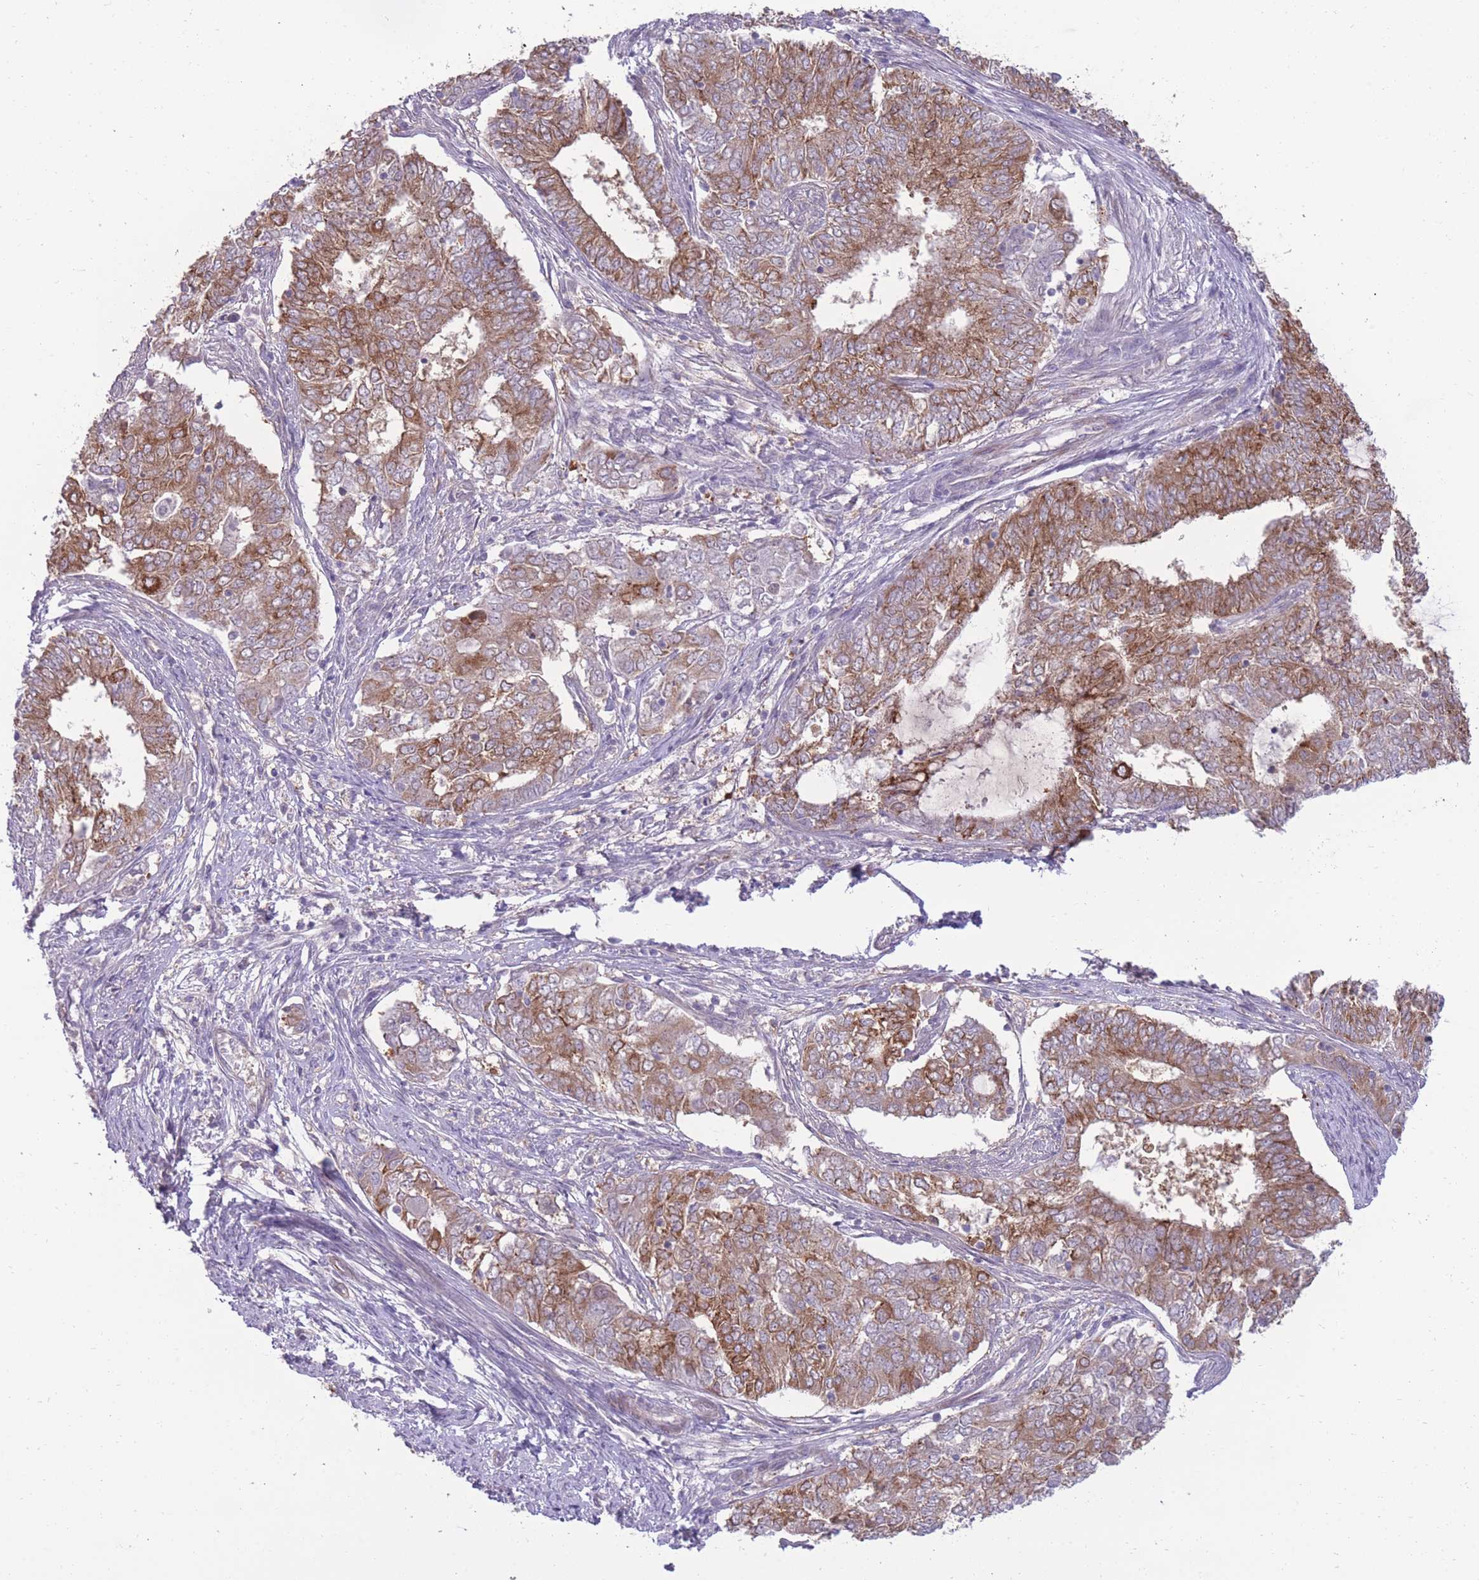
{"staining": {"intensity": "moderate", "quantity": ">75%", "location": "cytoplasmic/membranous"}, "tissue": "endometrial cancer", "cell_type": "Tumor cells", "image_type": "cancer", "snomed": [{"axis": "morphology", "description": "Adenocarcinoma, NOS"}, {"axis": "topography", "description": "Endometrium"}], "caption": "A micrograph of human endometrial cancer stained for a protein shows moderate cytoplasmic/membranous brown staining in tumor cells.", "gene": "RGS11", "patient": {"sex": "female", "age": 62}}